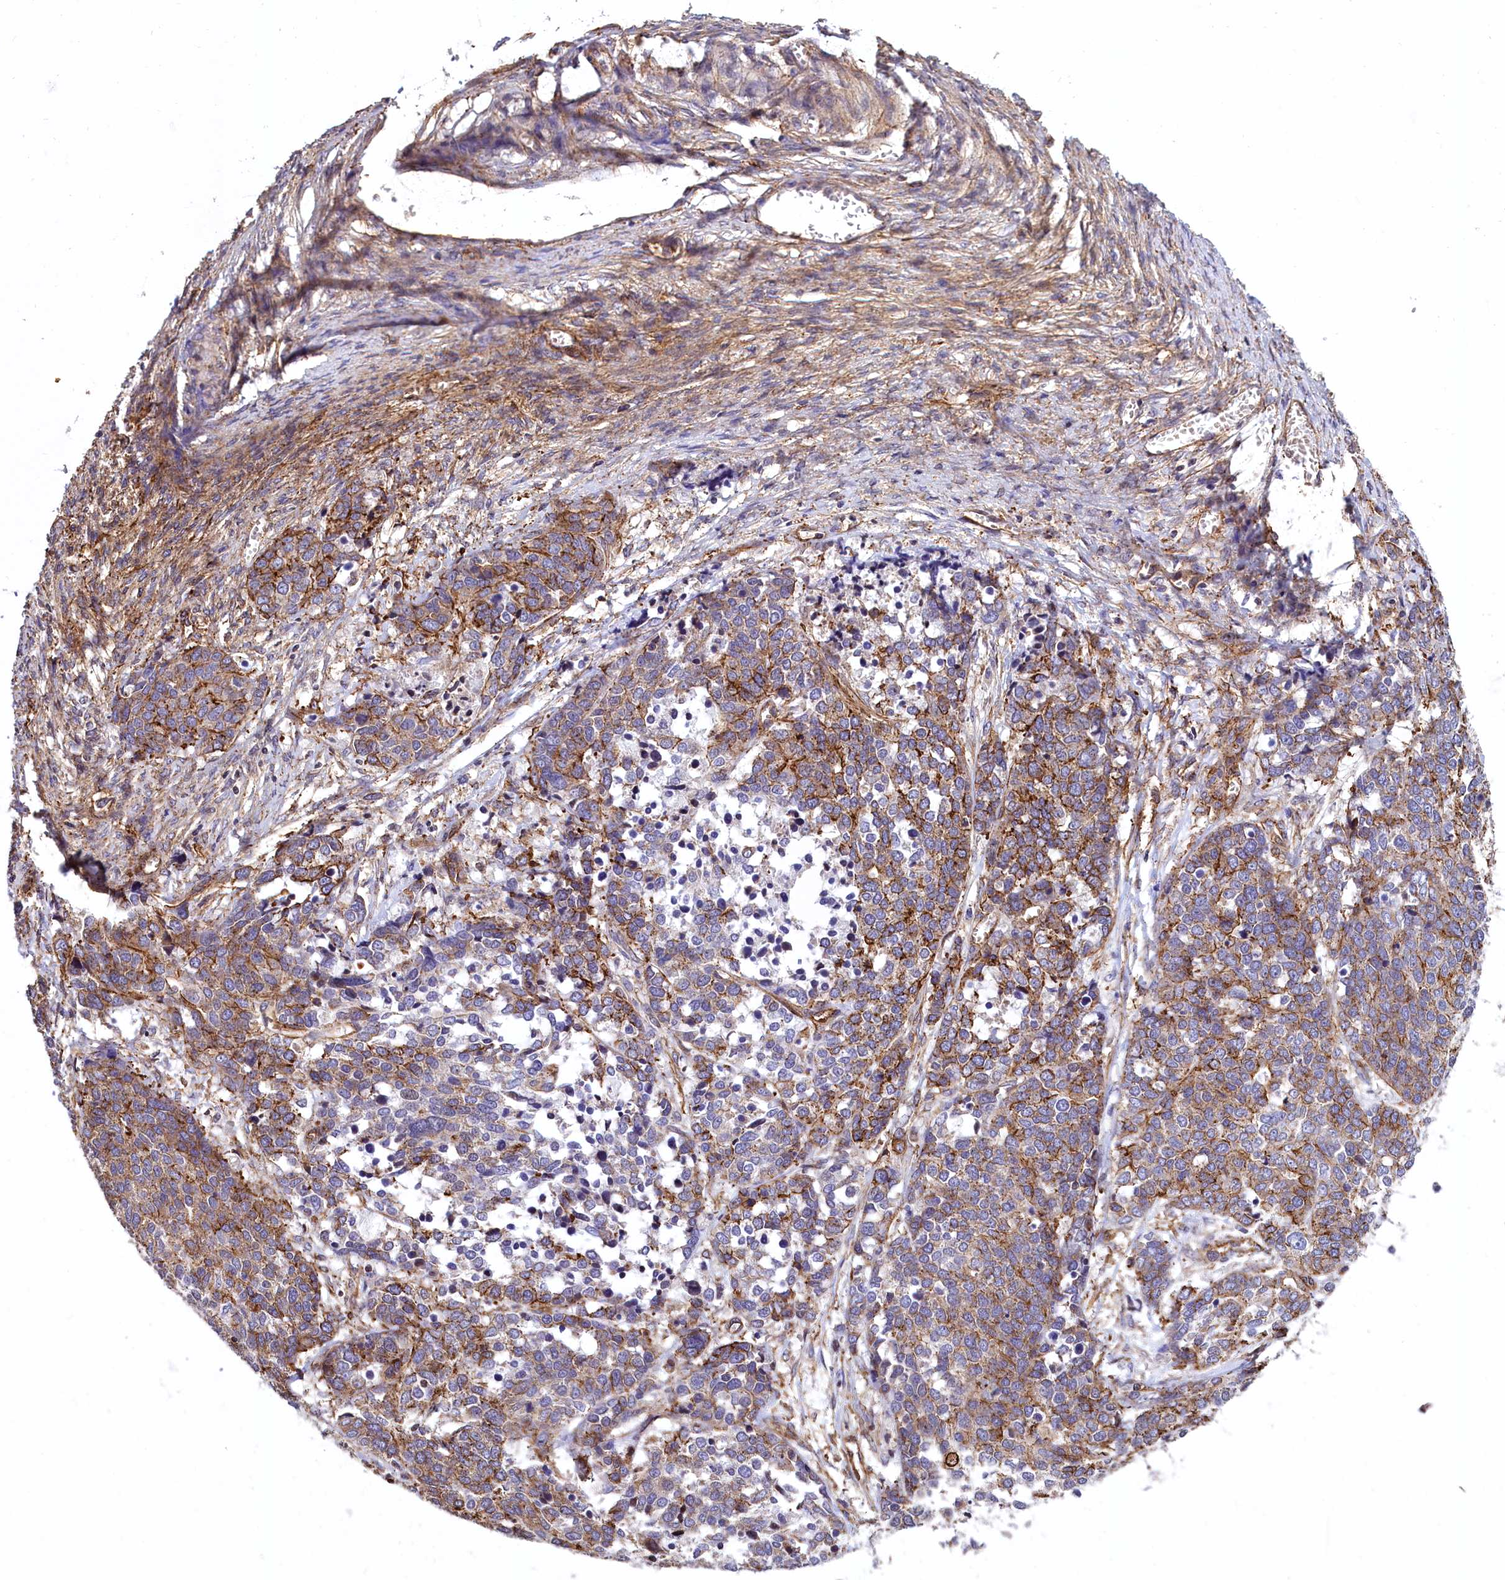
{"staining": {"intensity": "moderate", "quantity": "25%-75%", "location": "cytoplasmic/membranous"}, "tissue": "ovarian cancer", "cell_type": "Tumor cells", "image_type": "cancer", "snomed": [{"axis": "morphology", "description": "Cystadenocarcinoma, serous, NOS"}, {"axis": "topography", "description": "Ovary"}], "caption": "This photomicrograph demonstrates ovarian cancer (serous cystadenocarcinoma) stained with immunohistochemistry (IHC) to label a protein in brown. The cytoplasmic/membranous of tumor cells show moderate positivity for the protein. Nuclei are counter-stained blue.", "gene": "ZNF2", "patient": {"sex": "female", "age": 44}}